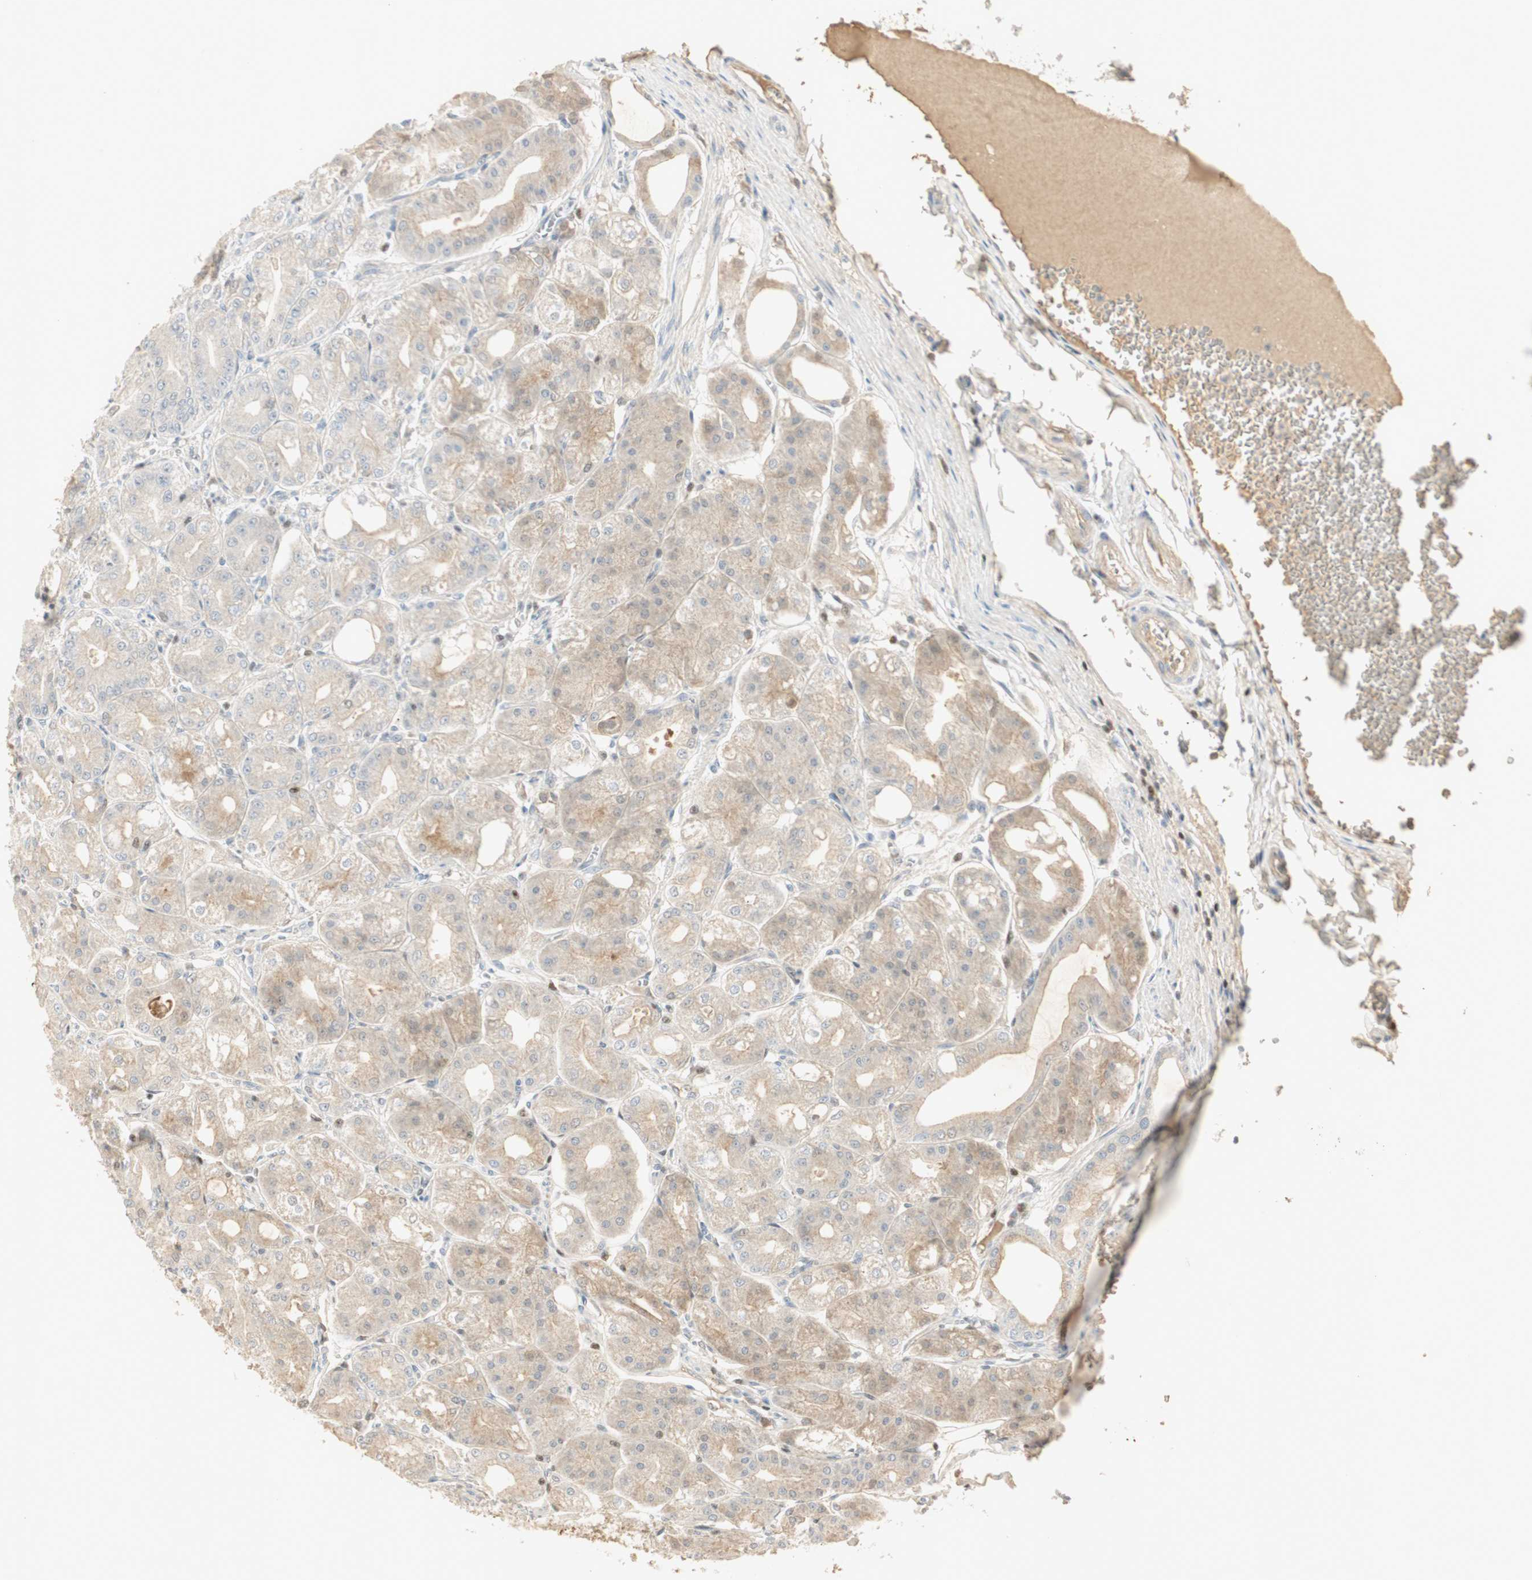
{"staining": {"intensity": "weak", "quantity": "25%-75%", "location": "cytoplasmic/membranous"}, "tissue": "stomach", "cell_type": "Glandular cells", "image_type": "normal", "snomed": [{"axis": "morphology", "description": "Normal tissue, NOS"}, {"axis": "topography", "description": "Stomach, lower"}], "caption": "This is a photomicrograph of IHC staining of normal stomach, which shows weak positivity in the cytoplasmic/membranous of glandular cells.", "gene": "RUNX2", "patient": {"sex": "male", "age": 71}}